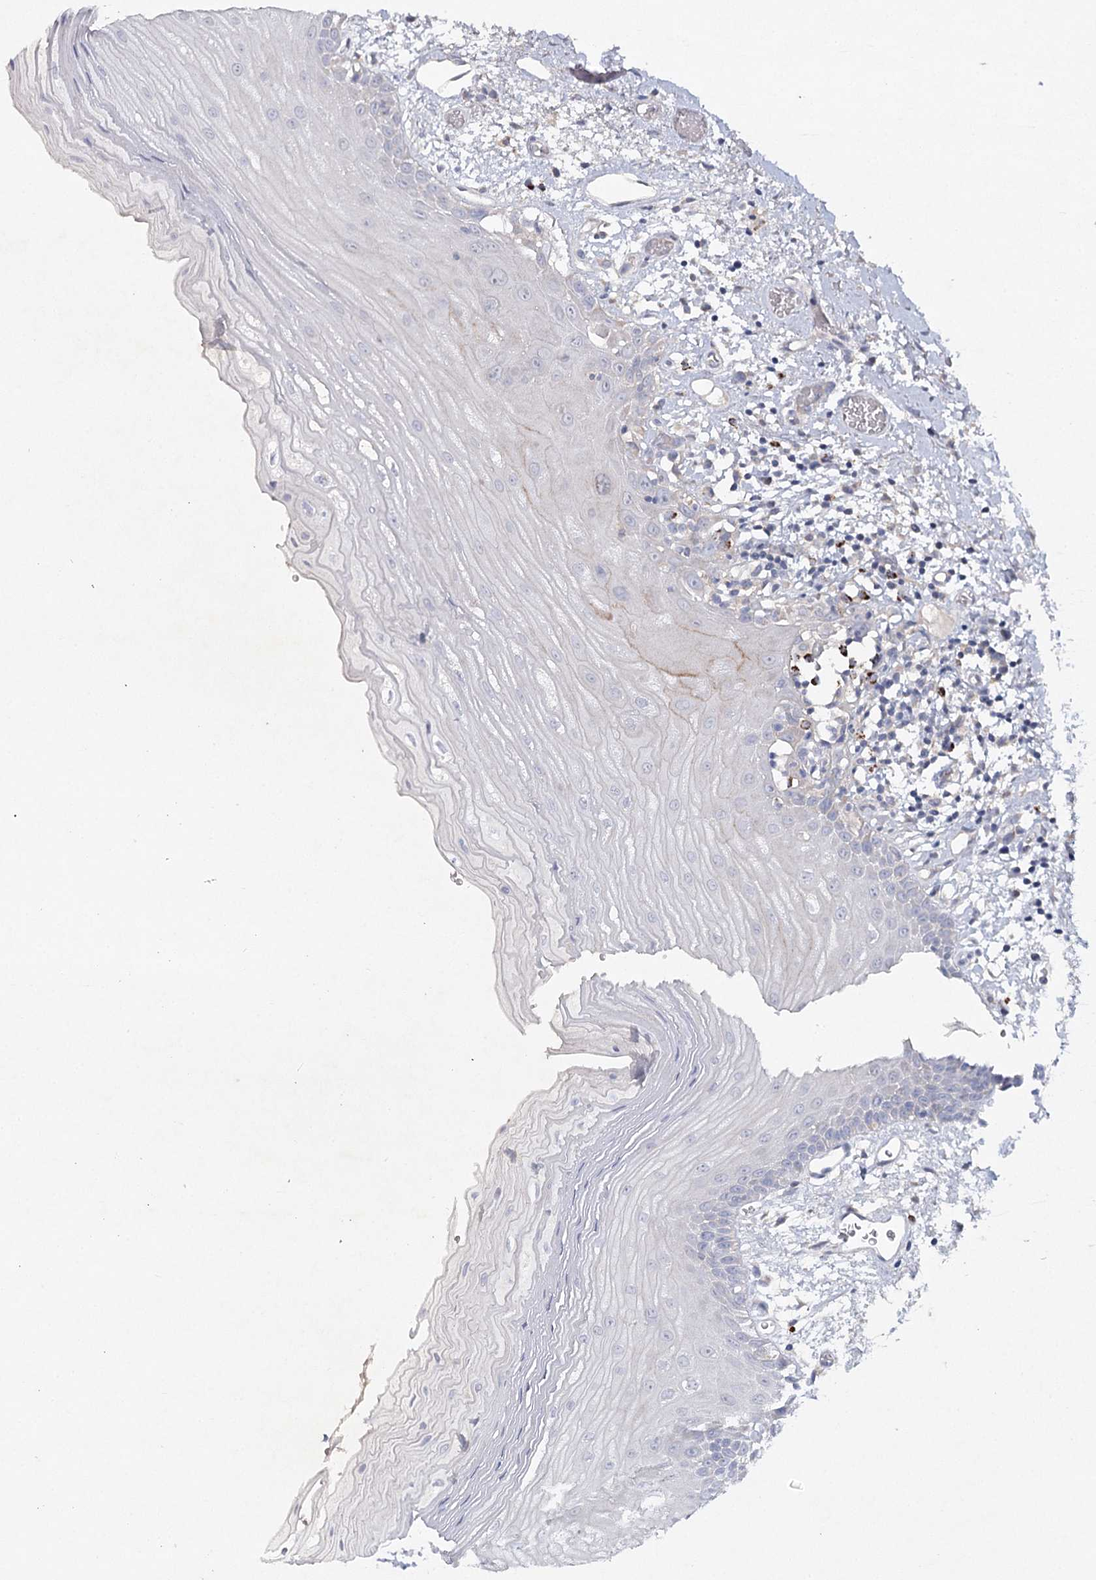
{"staining": {"intensity": "negative", "quantity": "none", "location": "none"}, "tissue": "oral mucosa", "cell_type": "Squamous epithelial cells", "image_type": "normal", "snomed": [{"axis": "morphology", "description": "Normal tissue, NOS"}, {"axis": "topography", "description": "Oral tissue"}], "caption": "Immunohistochemistry (IHC) histopathology image of unremarkable oral mucosa: oral mucosa stained with DAB (3,3'-diaminobenzidine) displays no significant protein expression in squamous epithelial cells. (DAB immunohistochemistry (IHC), high magnification).", "gene": "MAP3K13", "patient": {"sex": "male", "age": 52}}